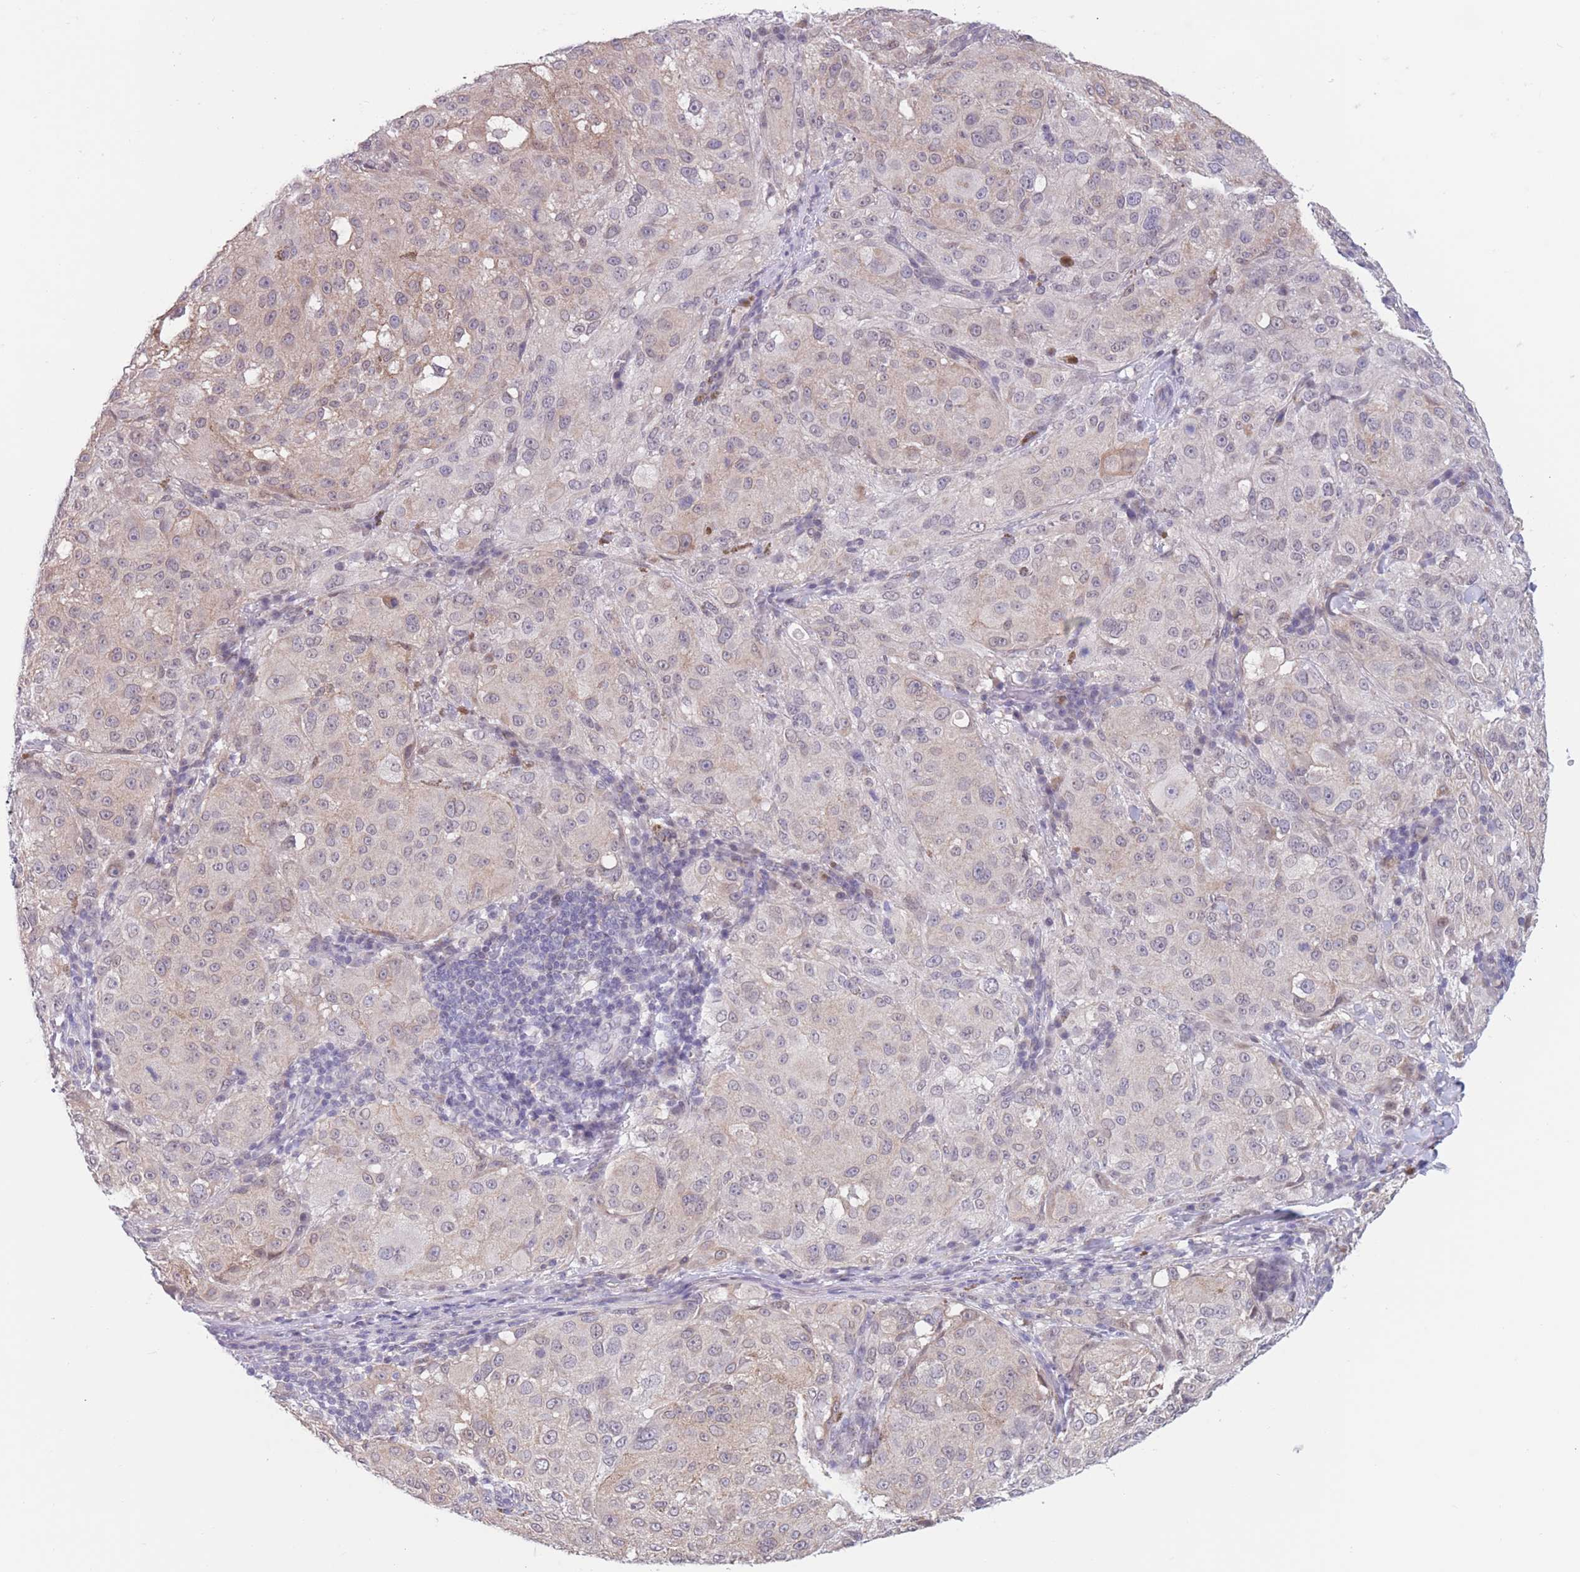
{"staining": {"intensity": "negative", "quantity": "none", "location": "none"}, "tissue": "melanoma", "cell_type": "Tumor cells", "image_type": "cancer", "snomed": [{"axis": "morphology", "description": "Necrosis, NOS"}, {"axis": "morphology", "description": "Malignant melanoma, NOS"}, {"axis": "topography", "description": "Skin"}], "caption": "High magnification brightfield microscopy of malignant melanoma stained with DAB (brown) and counterstained with hematoxylin (blue): tumor cells show no significant positivity.", "gene": "PODXL", "patient": {"sex": "female", "age": 87}}